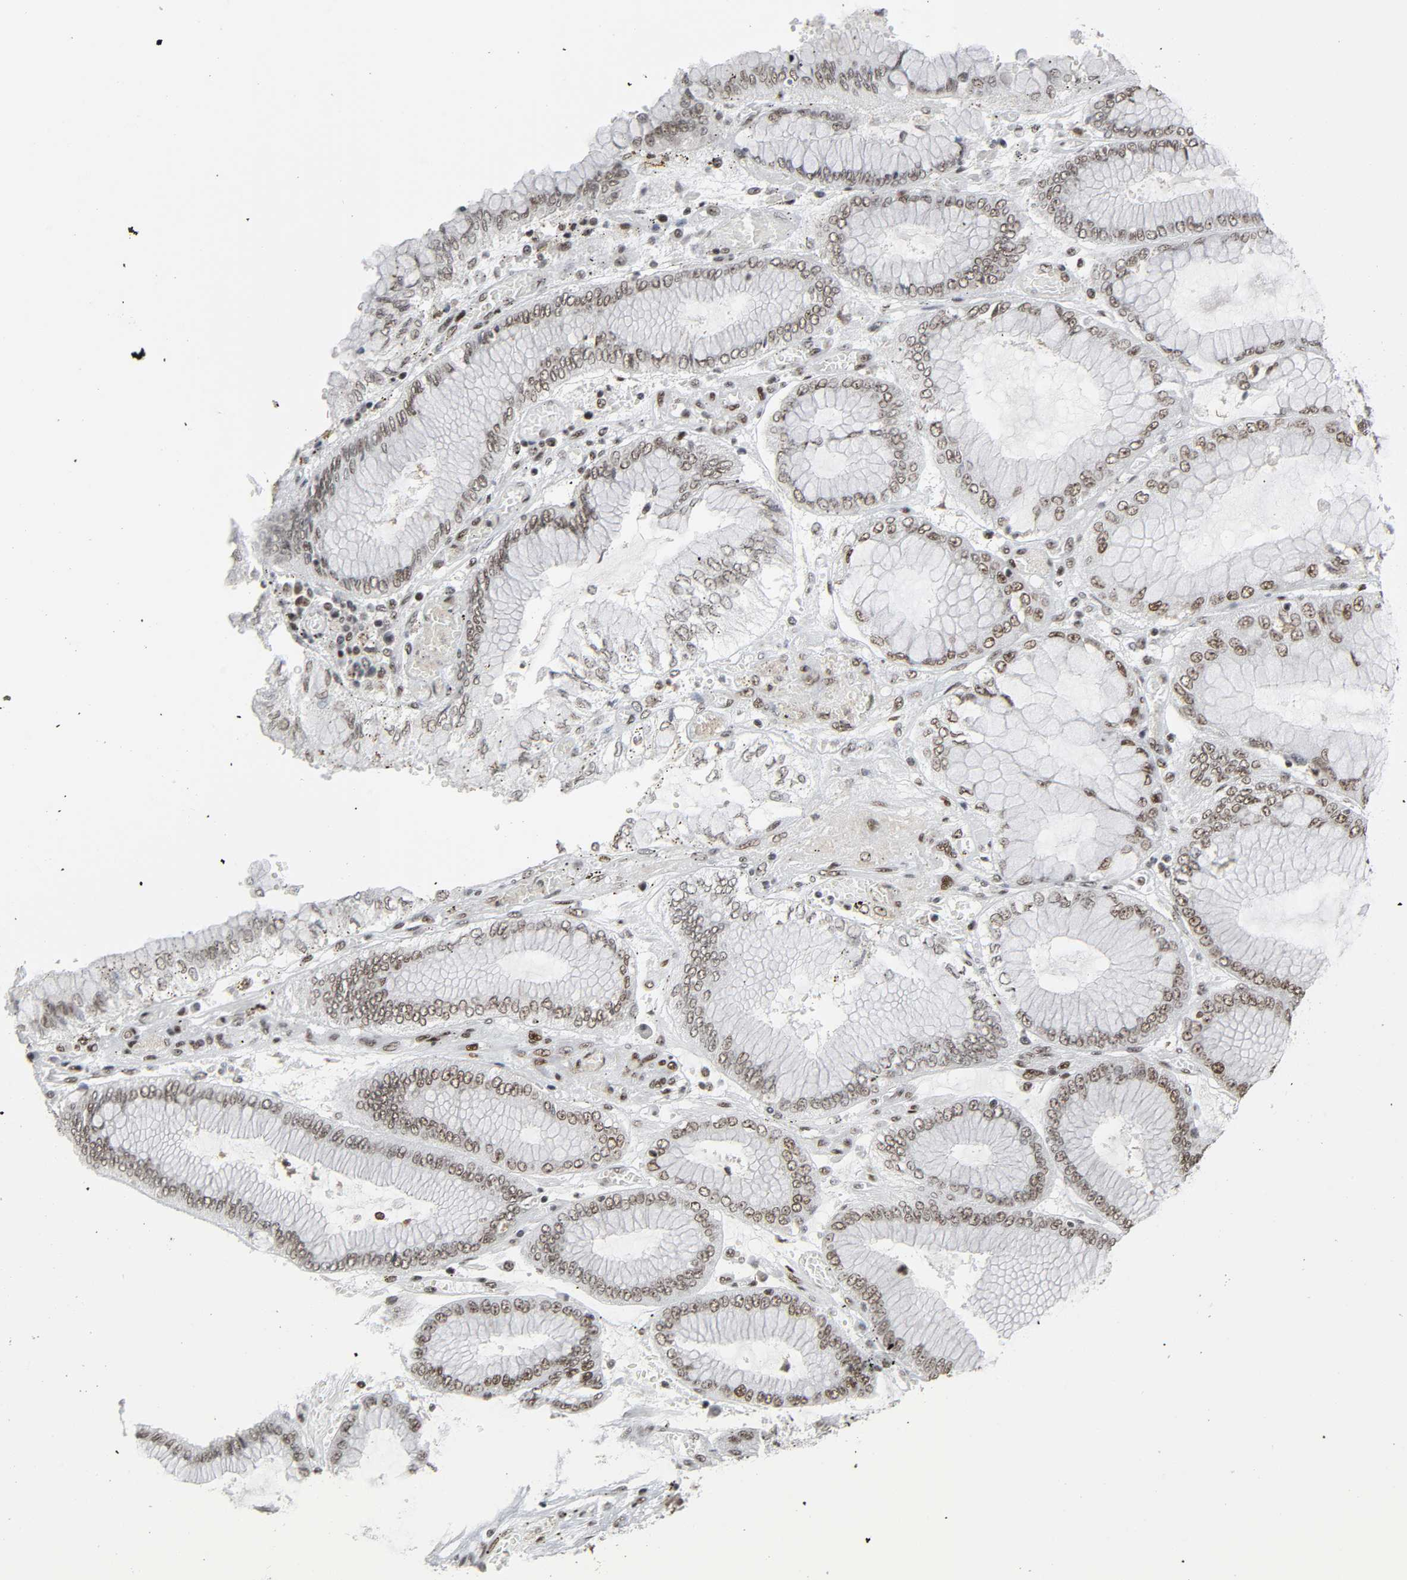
{"staining": {"intensity": "moderate", "quantity": ">75%", "location": "nuclear"}, "tissue": "stomach cancer", "cell_type": "Tumor cells", "image_type": "cancer", "snomed": [{"axis": "morphology", "description": "Normal tissue, NOS"}, {"axis": "morphology", "description": "Adenocarcinoma, NOS"}, {"axis": "topography", "description": "Stomach, upper"}, {"axis": "topography", "description": "Stomach"}], "caption": "IHC photomicrograph of neoplastic tissue: human stomach cancer stained using immunohistochemistry (IHC) displays medium levels of moderate protein expression localized specifically in the nuclear of tumor cells, appearing as a nuclear brown color.", "gene": "CDK7", "patient": {"sex": "male", "age": 76}}